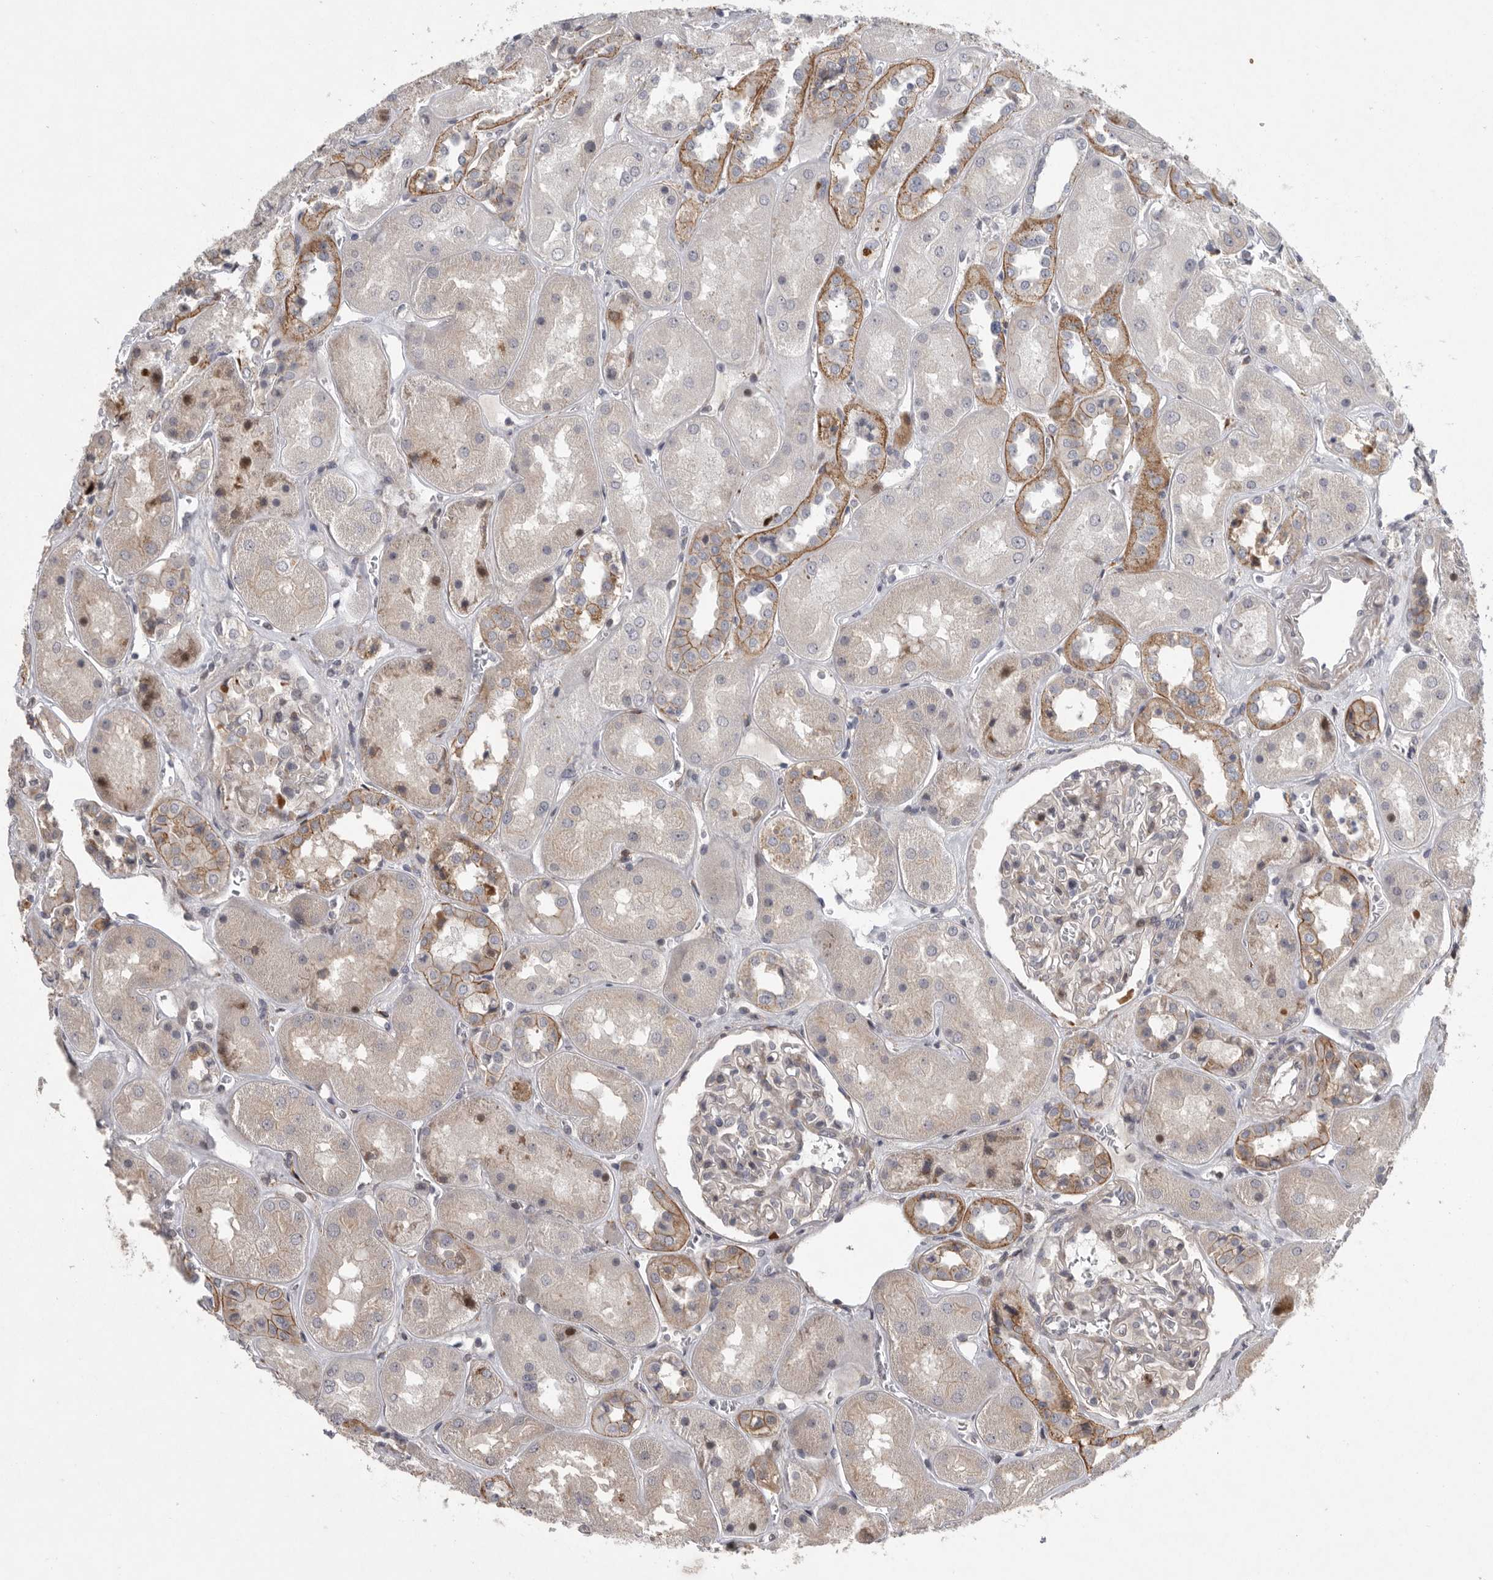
{"staining": {"intensity": "weak", "quantity": "<25%", "location": "cytoplasmic/membranous"}, "tissue": "kidney", "cell_type": "Cells in glomeruli", "image_type": "normal", "snomed": [{"axis": "morphology", "description": "Normal tissue, NOS"}, {"axis": "topography", "description": "Kidney"}], "caption": "Kidney stained for a protein using IHC displays no expression cells in glomeruli.", "gene": "MPDZ", "patient": {"sex": "male", "age": 70}}